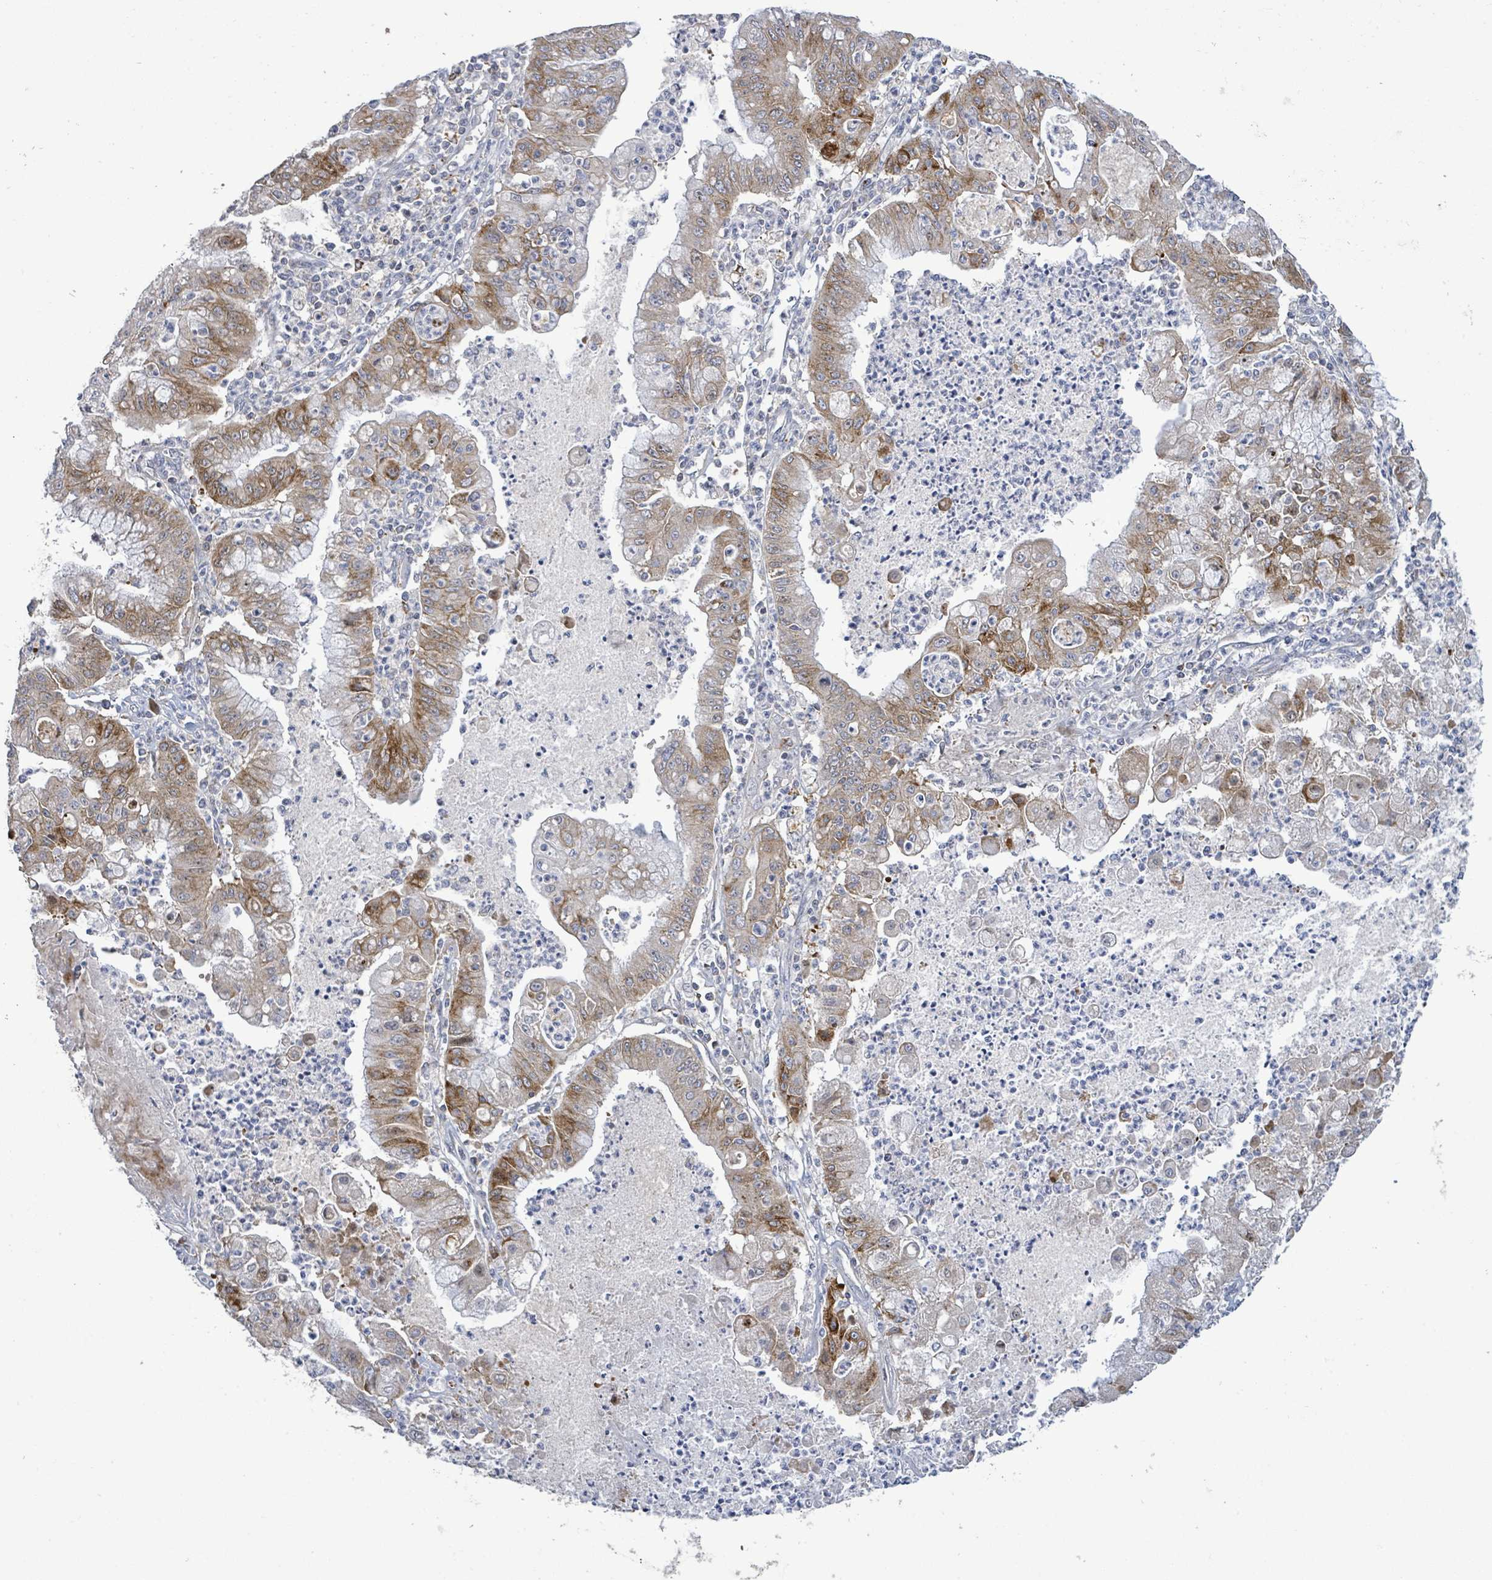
{"staining": {"intensity": "moderate", "quantity": "25%-75%", "location": "cytoplasmic/membranous"}, "tissue": "ovarian cancer", "cell_type": "Tumor cells", "image_type": "cancer", "snomed": [{"axis": "morphology", "description": "Cystadenocarcinoma, mucinous, NOS"}, {"axis": "topography", "description": "Ovary"}], "caption": "Immunohistochemistry (IHC) of mucinous cystadenocarcinoma (ovarian) shows medium levels of moderate cytoplasmic/membranous positivity in approximately 25%-75% of tumor cells.", "gene": "LILRA4", "patient": {"sex": "female", "age": 70}}